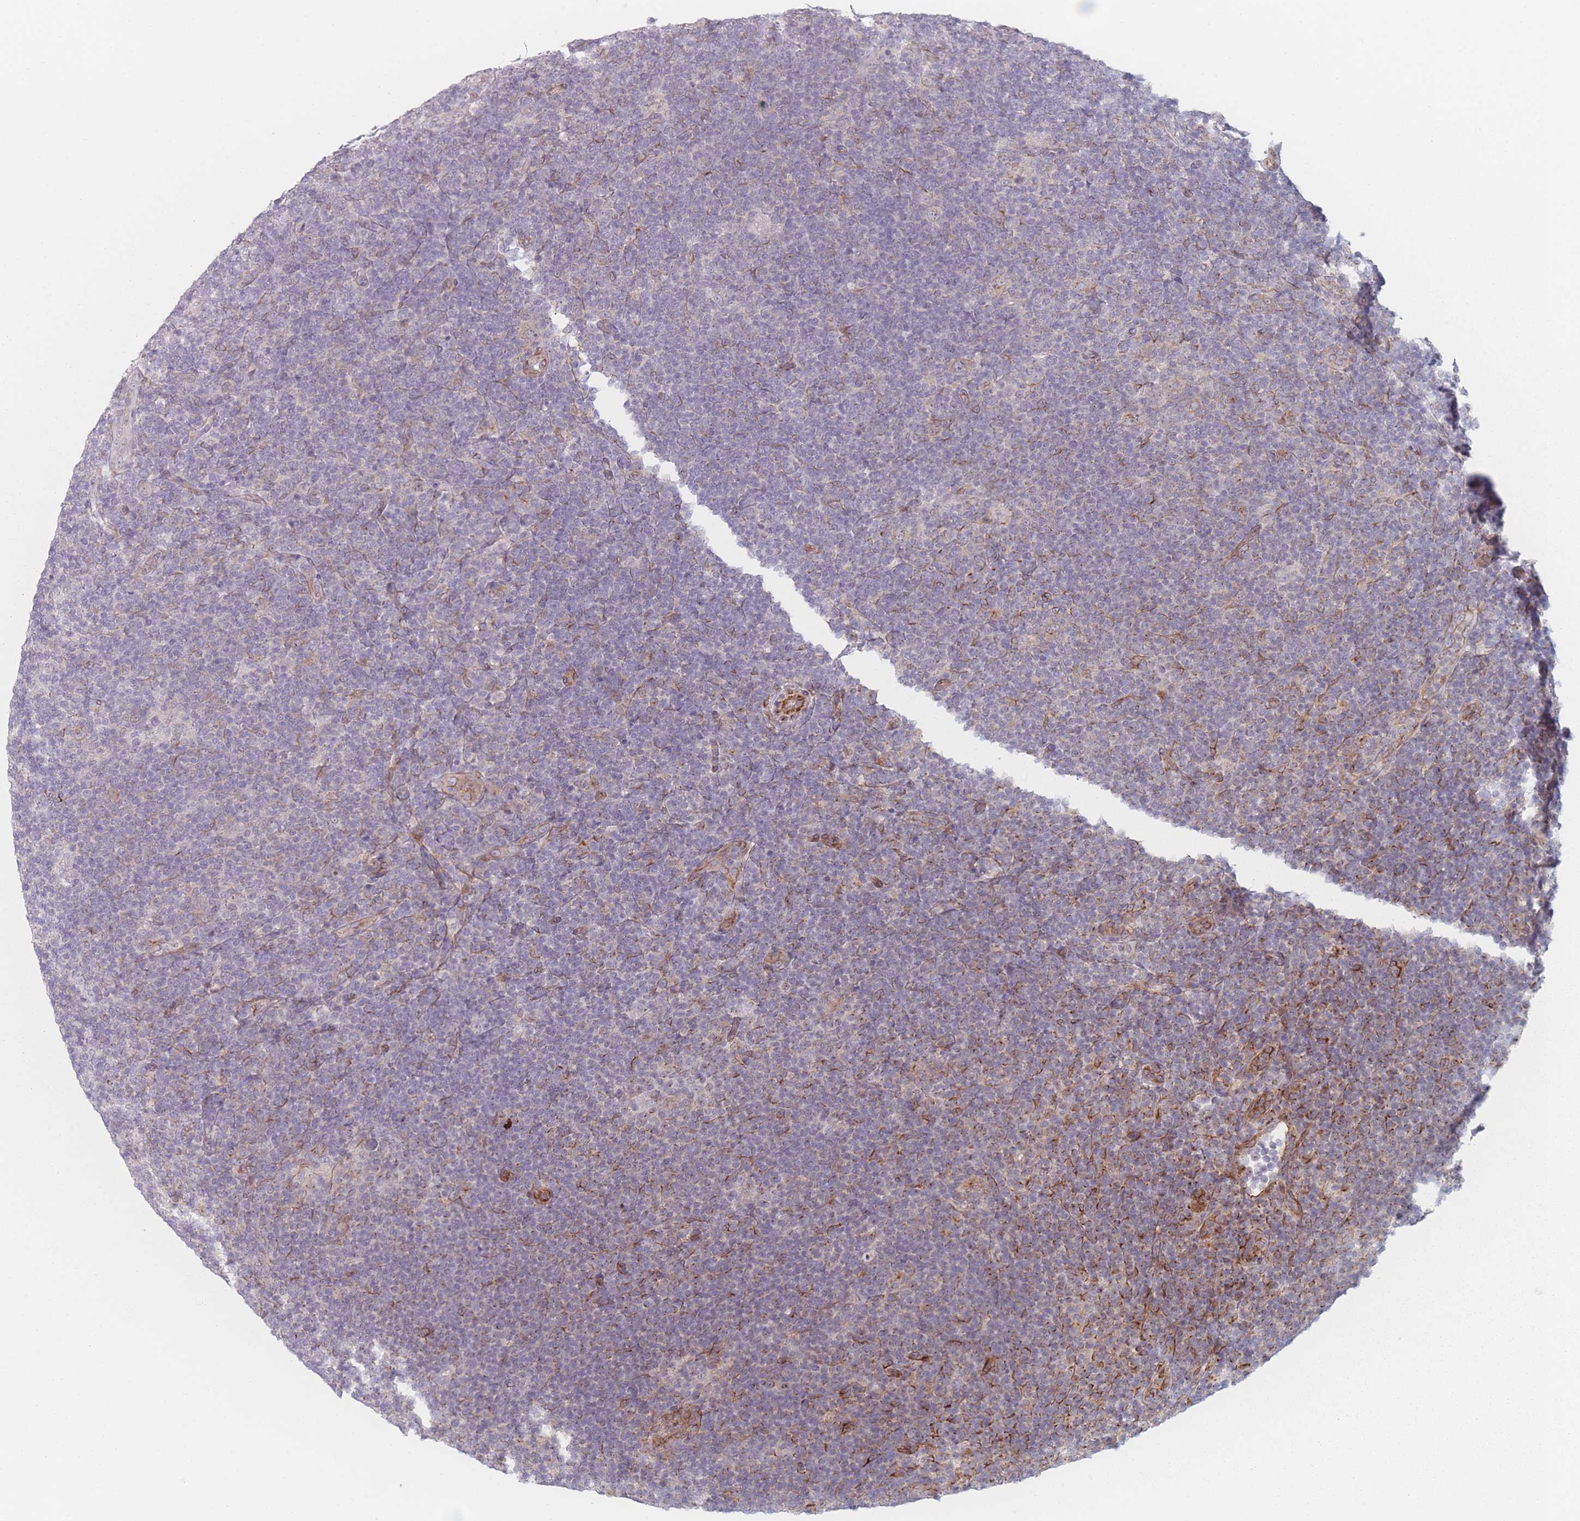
{"staining": {"intensity": "negative", "quantity": "none", "location": "none"}, "tissue": "lymphoma", "cell_type": "Tumor cells", "image_type": "cancer", "snomed": [{"axis": "morphology", "description": "Hodgkin's disease, NOS"}, {"axis": "topography", "description": "Lymph node"}], "caption": "The image shows no significant positivity in tumor cells of Hodgkin's disease.", "gene": "RNF4", "patient": {"sex": "female", "age": 57}}